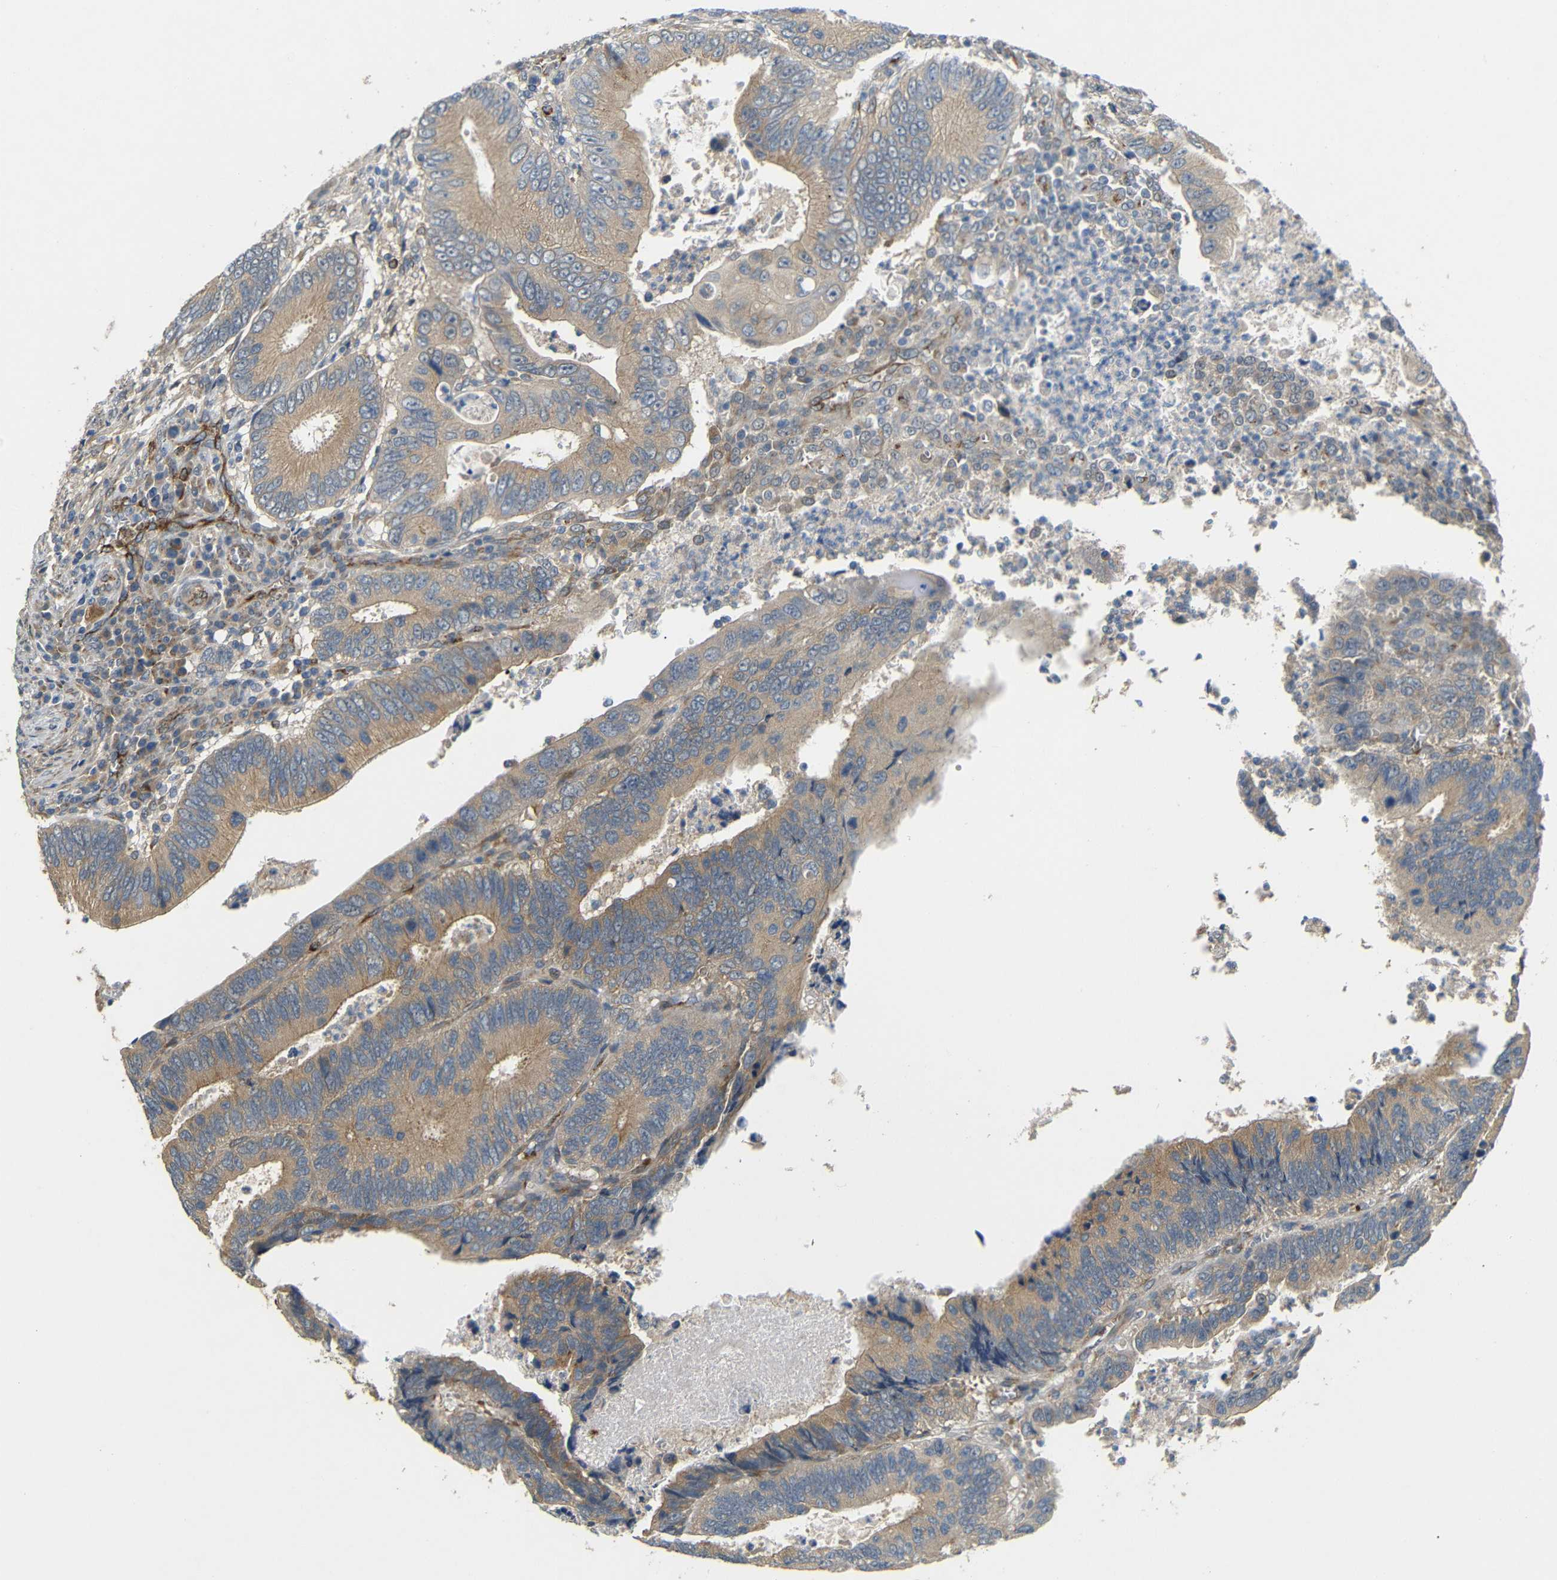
{"staining": {"intensity": "moderate", "quantity": ">75%", "location": "cytoplasmic/membranous"}, "tissue": "colorectal cancer", "cell_type": "Tumor cells", "image_type": "cancer", "snomed": [{"axis": "morphology", "description": "Inflammation, NOS"}, {"axis": "morphology", "description": "Adenocarcinoma, NOS"}, {"axis": "topography", "description": "Colon"}], "caption": "IHC photomicrograph of neoplastic tissue: human colorectal adenocarcinoma stained using IHC shows medium levels of moderate protein expression localized specifically in the cytoplasmic/membranous of tumor cells, appearing as a cytoplasmic/membranous brown color.", "gene": "ATP7A", "patient": {"sex": "male", "age": 72}}